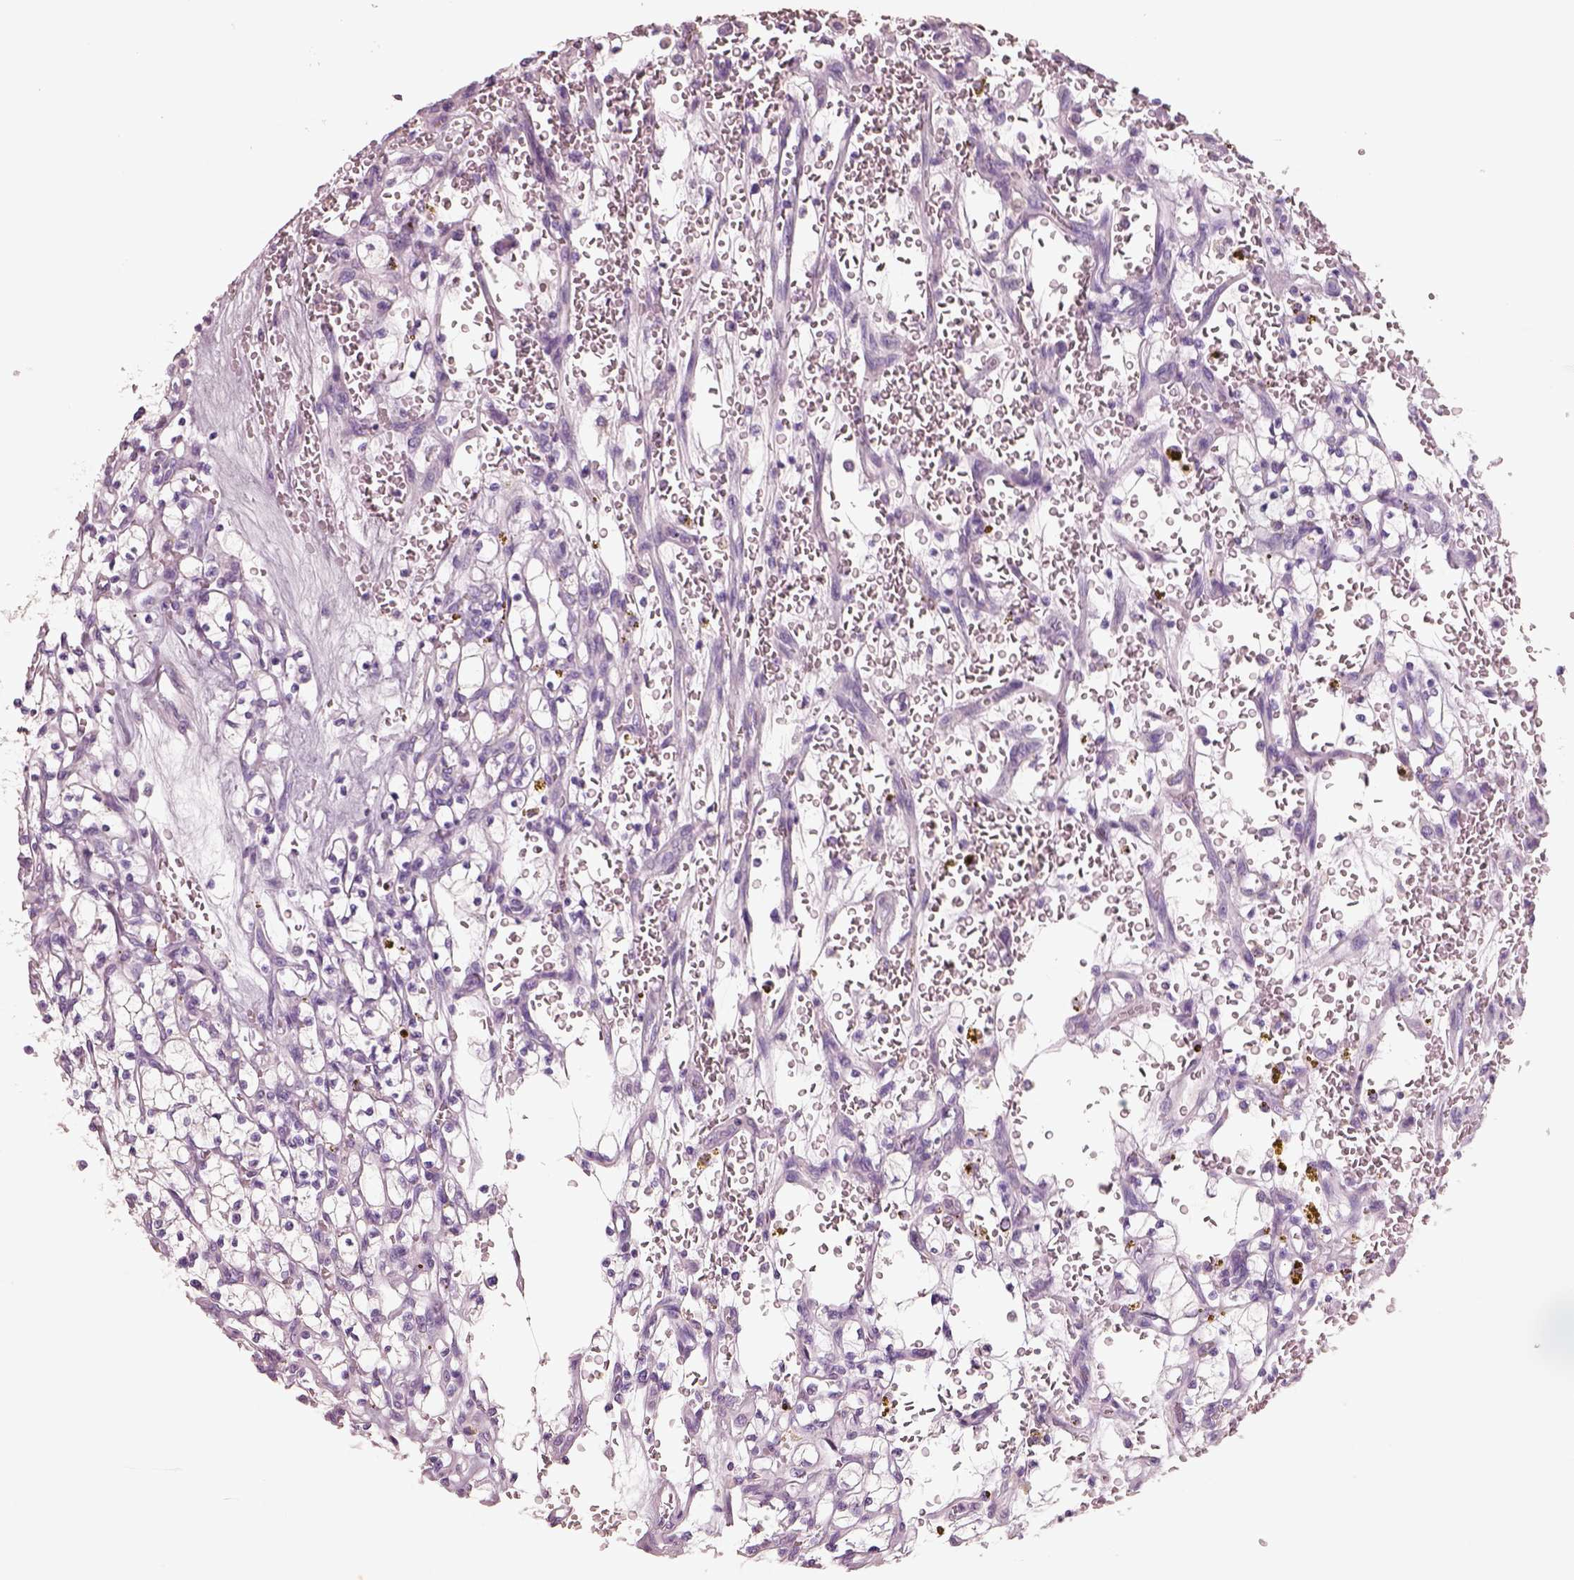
{"staining": {"intensity": "negative", "quantity": "none", "location": "none"}, "tissue": "renal cancer", "cell_type": "Tumor cells", "image_type": "cancer", "snomed": [{"axis": "morphology", "description": "Adenocarcinoma, NOS"}, {"axis": "topography", "description": "Kidney"}], "caption": "High power microscopy image of an immunohistochemistry (IHC) image of renal cancer, revealing no significant staining in tumor cells.", "gene": "PNOC", "patient": {"sex": "female", "age": 64}}